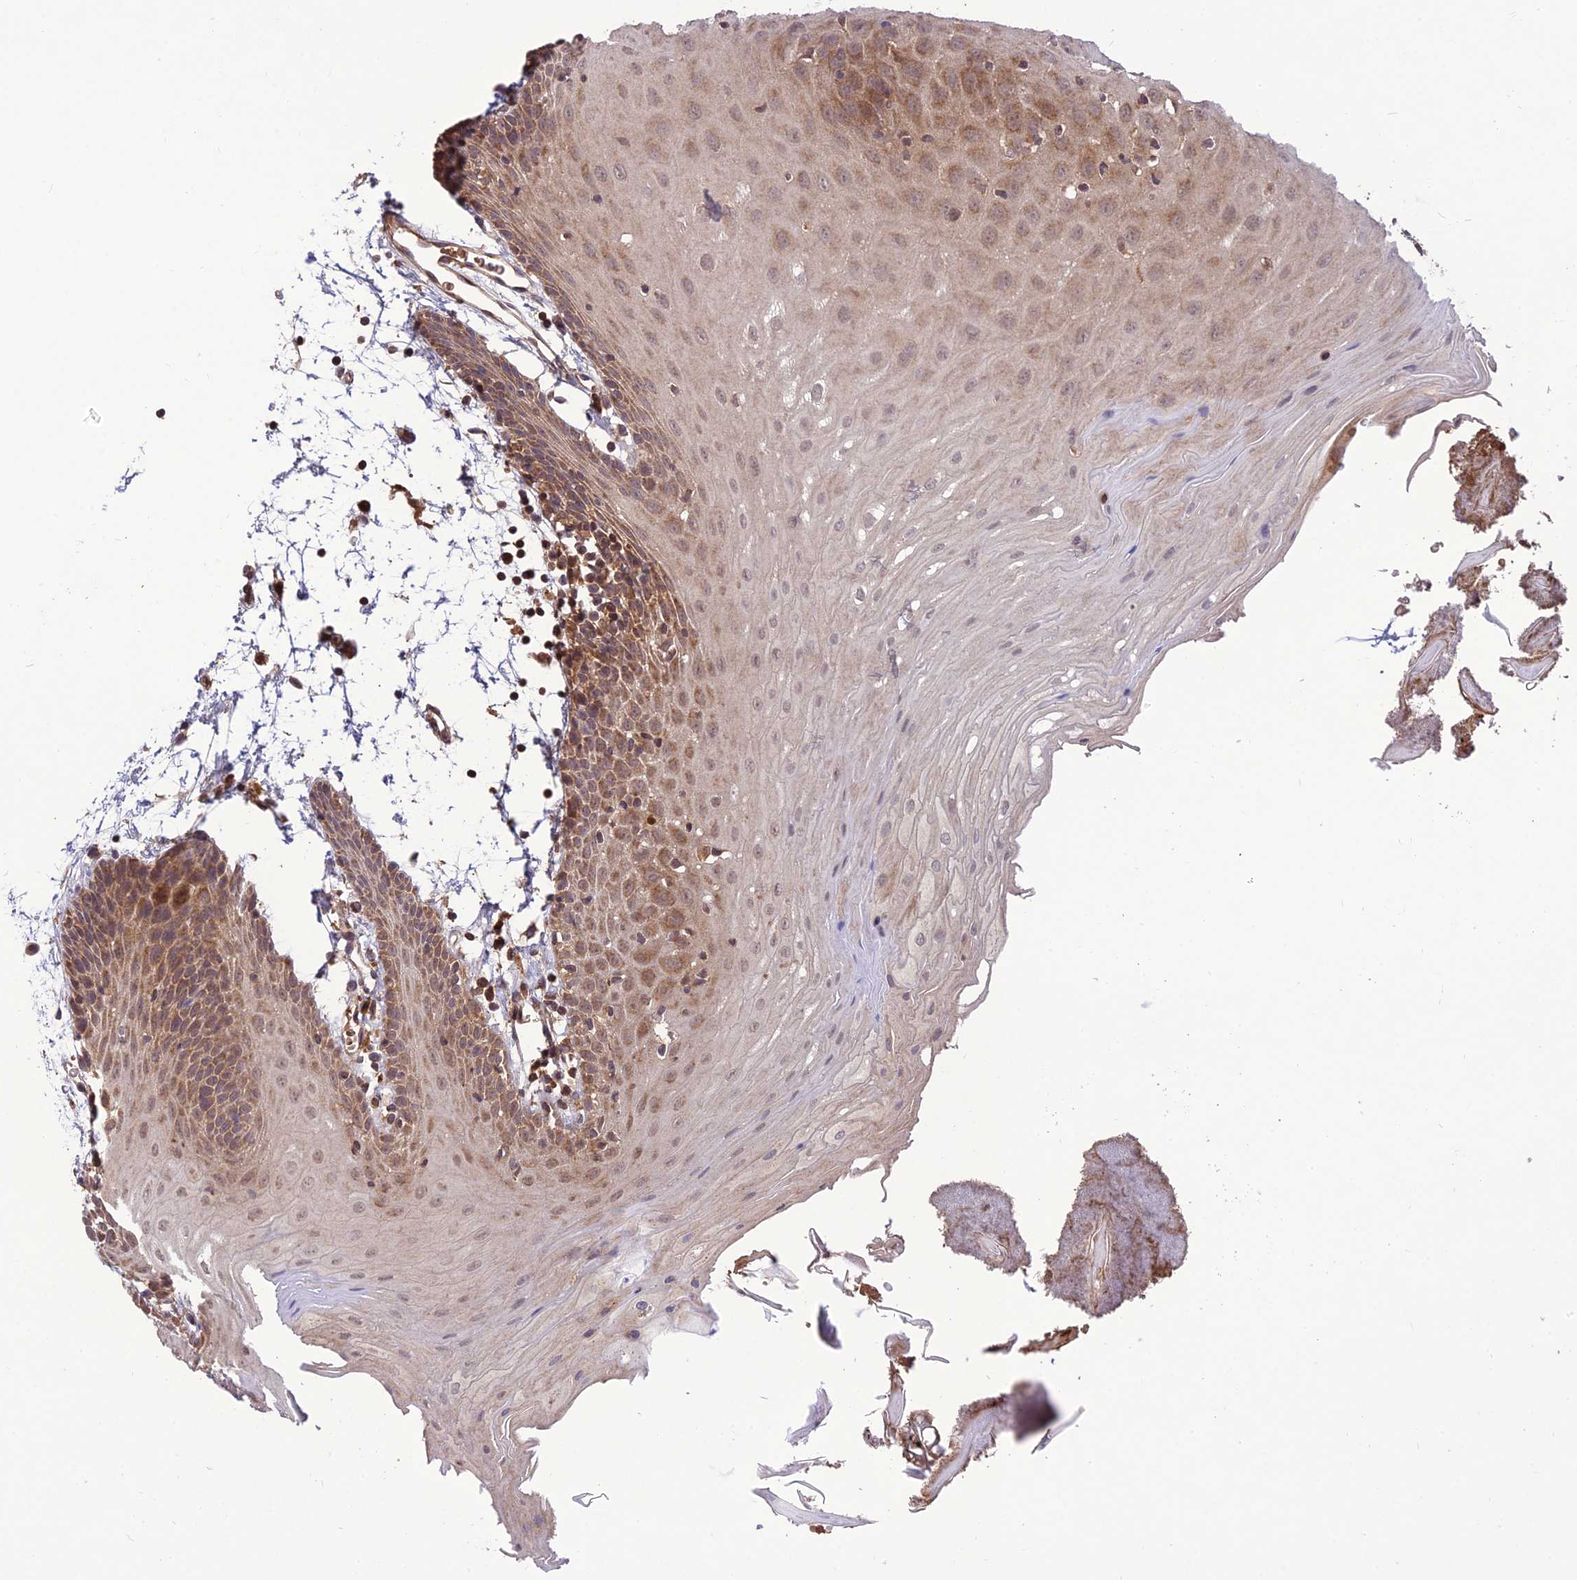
{"staining": {"intensity": "moderate", "quantity": ">75%", "location": "cytoplasmic/membranous,nuclear"}, "tissue": "oral mucosa", "cell_type": "Squamous epithelial cells", "image_type": "normal", "snomed": [{"axis": "morphology", "description": "Normal tissue, NOS"}, {"axis": "topography", "description": "Skeletal muscle"}, {"axis": "topography", "description": "Oral tissue"}, {"axis": "topography", "description": "Salivary gland"}, {"axis": "topography", "description": "Peripheral nerve tissue"}], "caption": "High-power microscopy captured an immunohistochemistry (IHC) micrograph of benign oral mucosa, revealing moderate cytoplasmic/membranous,nuclear positivity in approximately >75% of squamous epithelial cells.", "gene": "NDUFC1", "patient": {"sex": "male", "age": 54}}